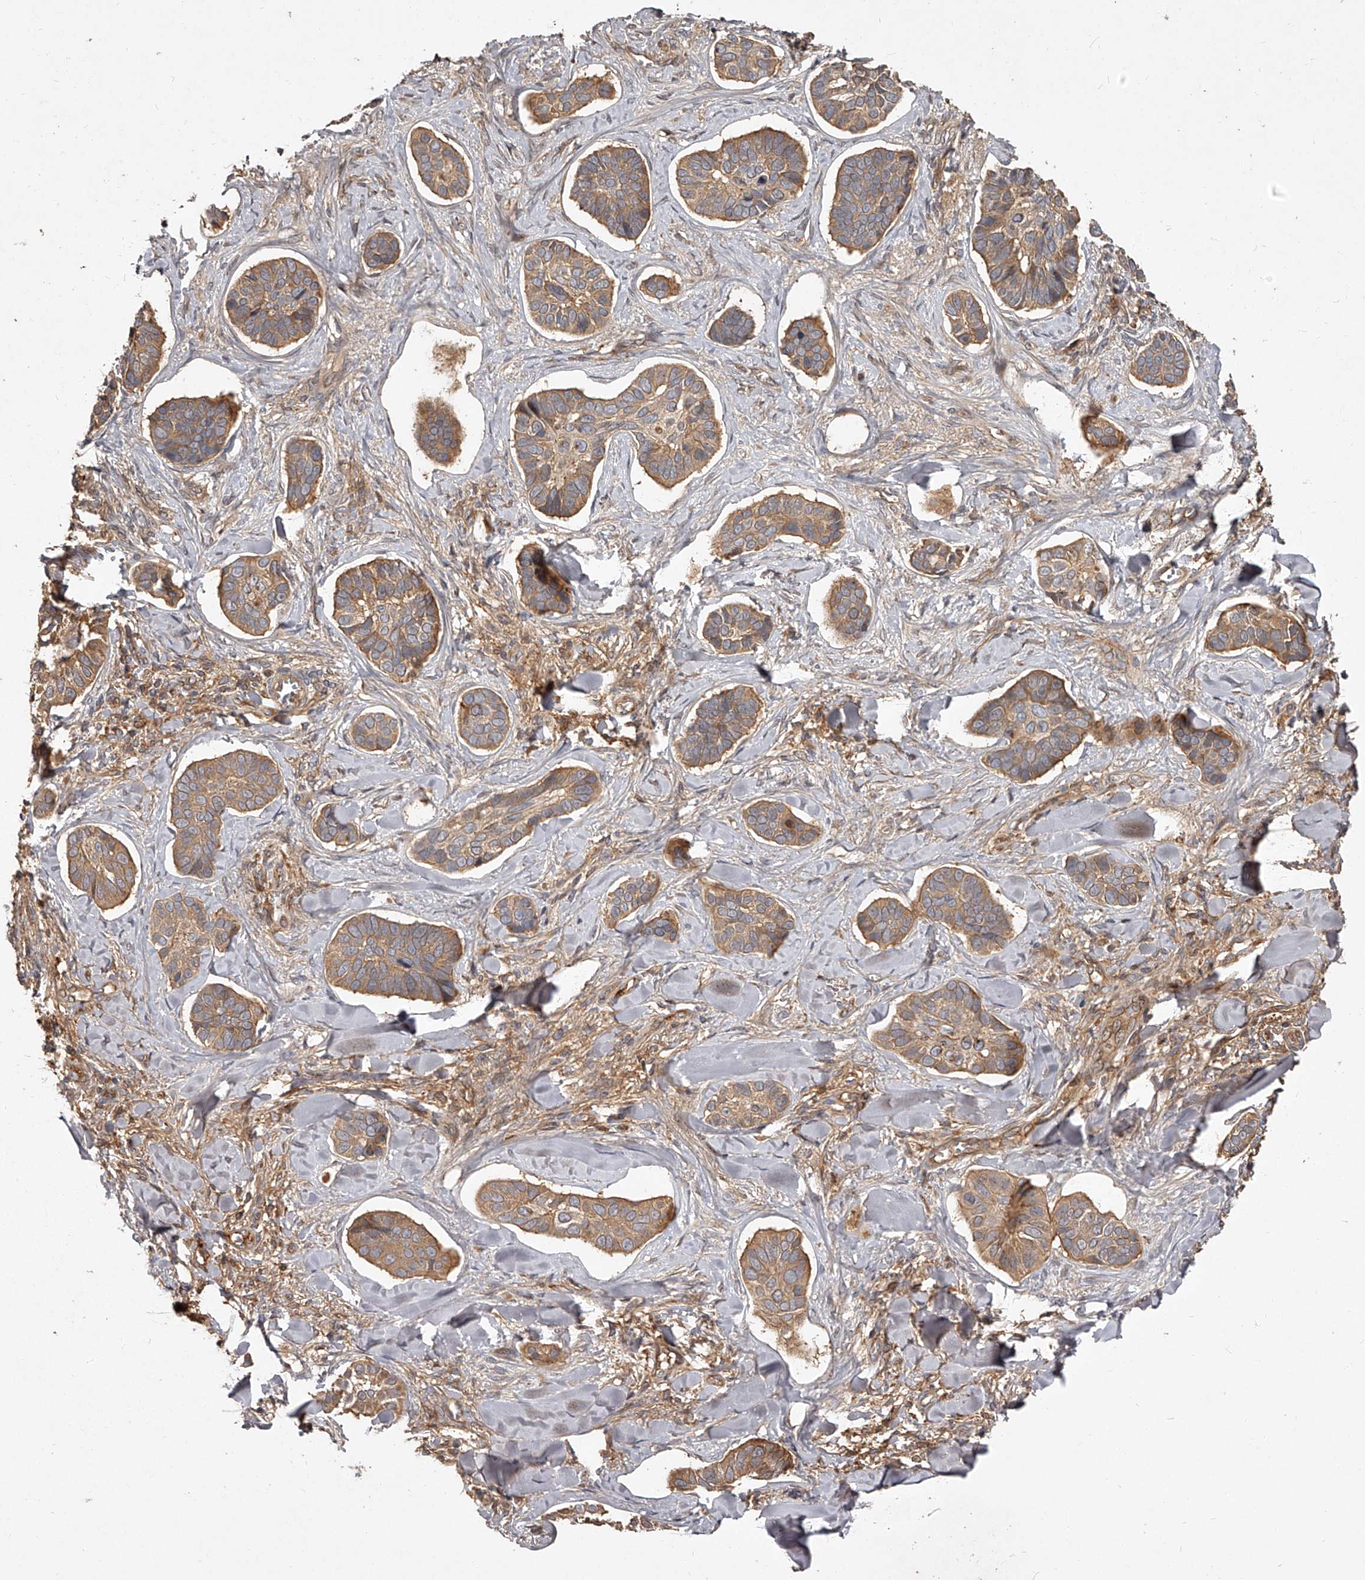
{"staining": {"intensity": "moderate", "quantity": ">75%", "location": "cytoplasmic/membranous"}, "tissue": "skin cancer", "cell_type": "Tumor cells", "image_type": "cancer", "snomed": [{"axis": "morphology", "description": "Basal cell carcinoma"}, {"axis": "topography", "description": "Skin"}], "caption": "Protein expression analysis of human skin cancer reveals moderate cytoplasmic/membranous positivity in about >75% of tumor cells.", "gene": "CRYZL1", "patient": {"sex": "male", "age": 62}}